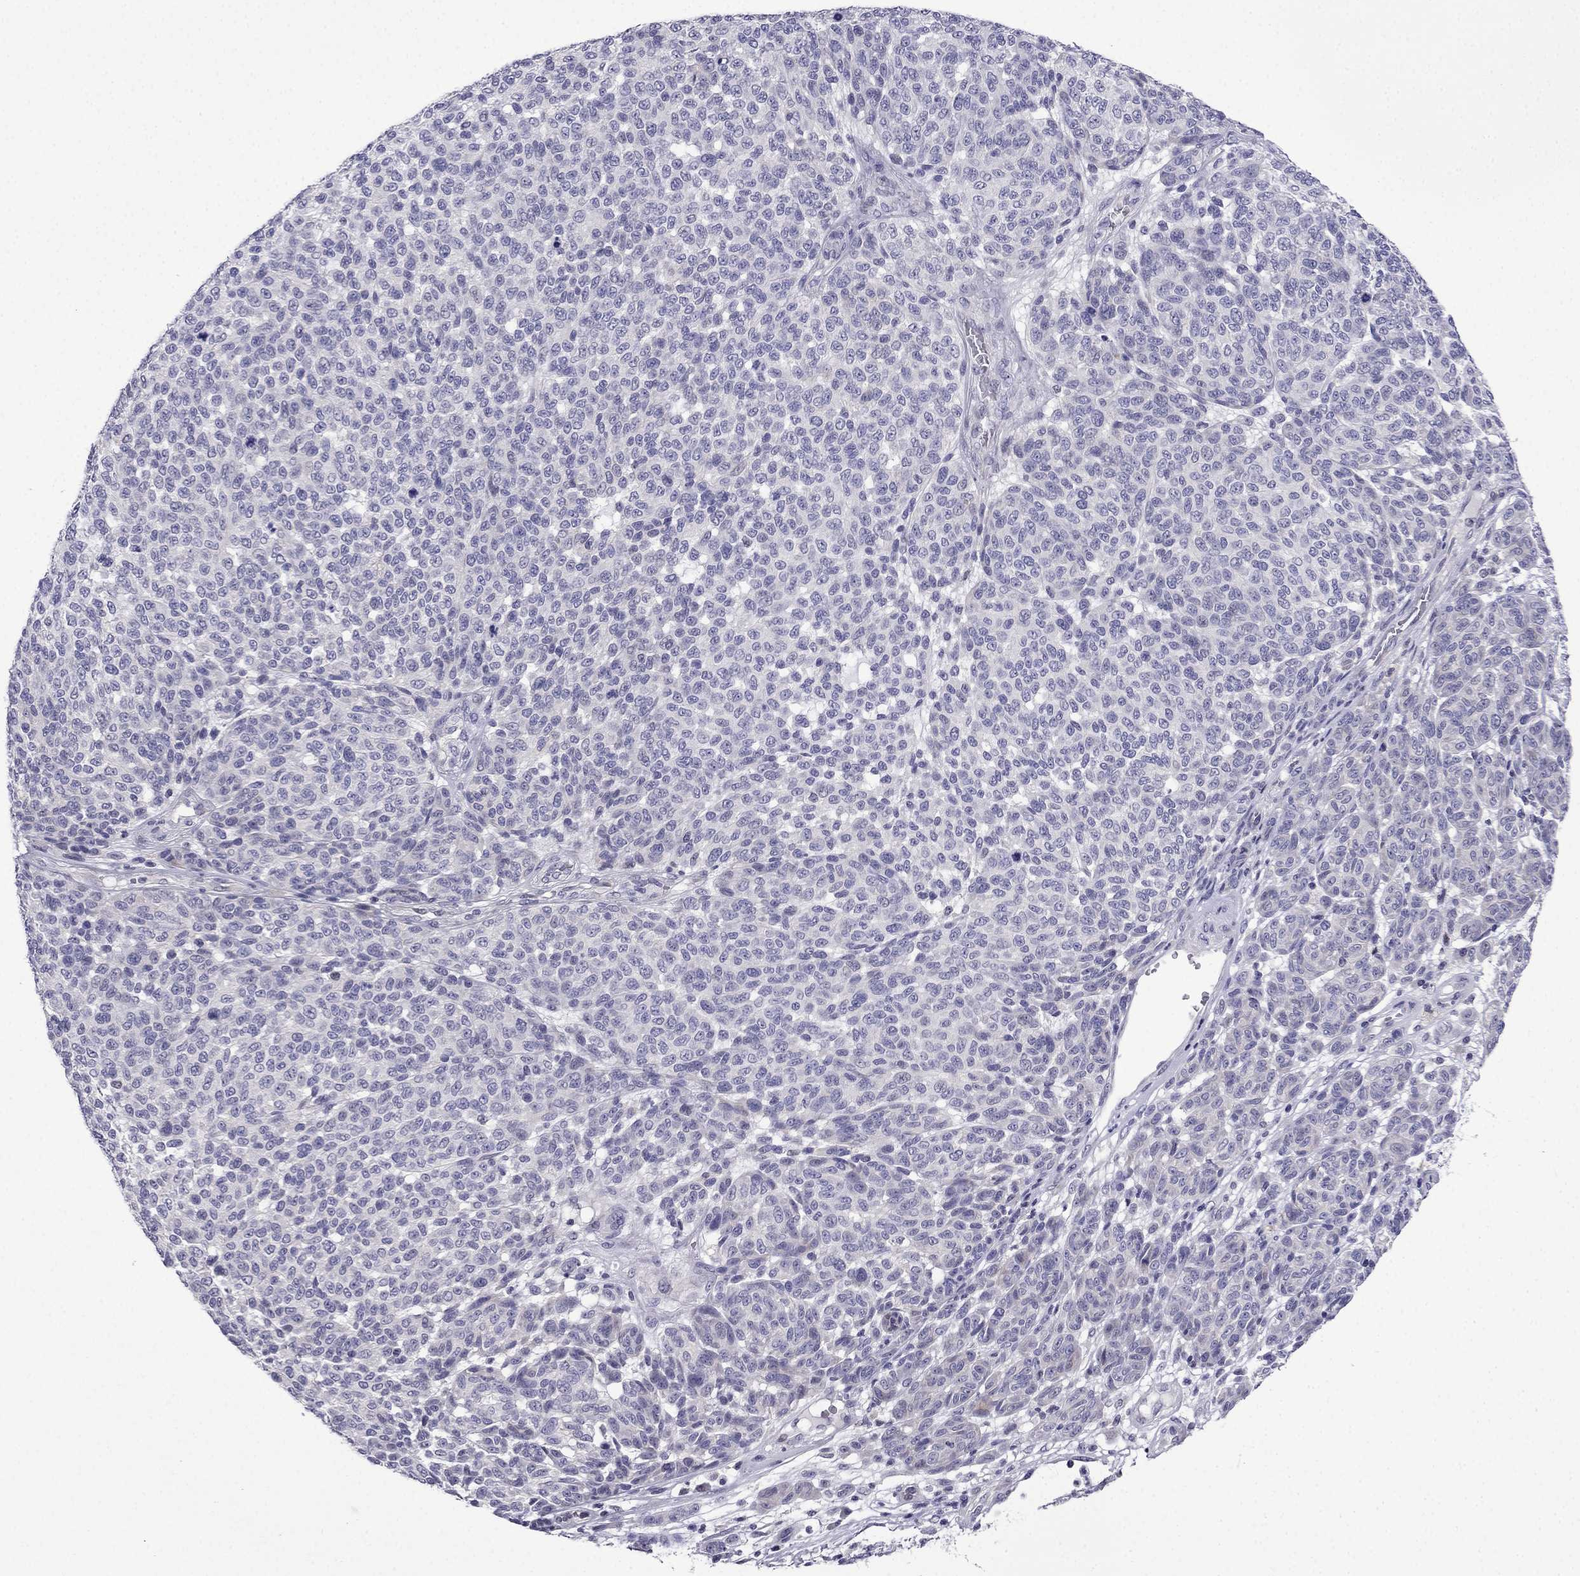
{"staining": {"intensity": "negative", "quantity": "none", "location": "none"}, "tissue": "melanoma", "cell_type": "Tumor cells", "image_type": "cancer", "snomed": [{"axis": "morphology", "description": "Malignant melanoma, NOS"}, {"axis": "topography", "description": "Skin"}], "caption": "Tumor cells are negative for protein expression in human malignant melanoma.", "gene": "POM121L12", "patient": {"sex": "male", "age": 59}}